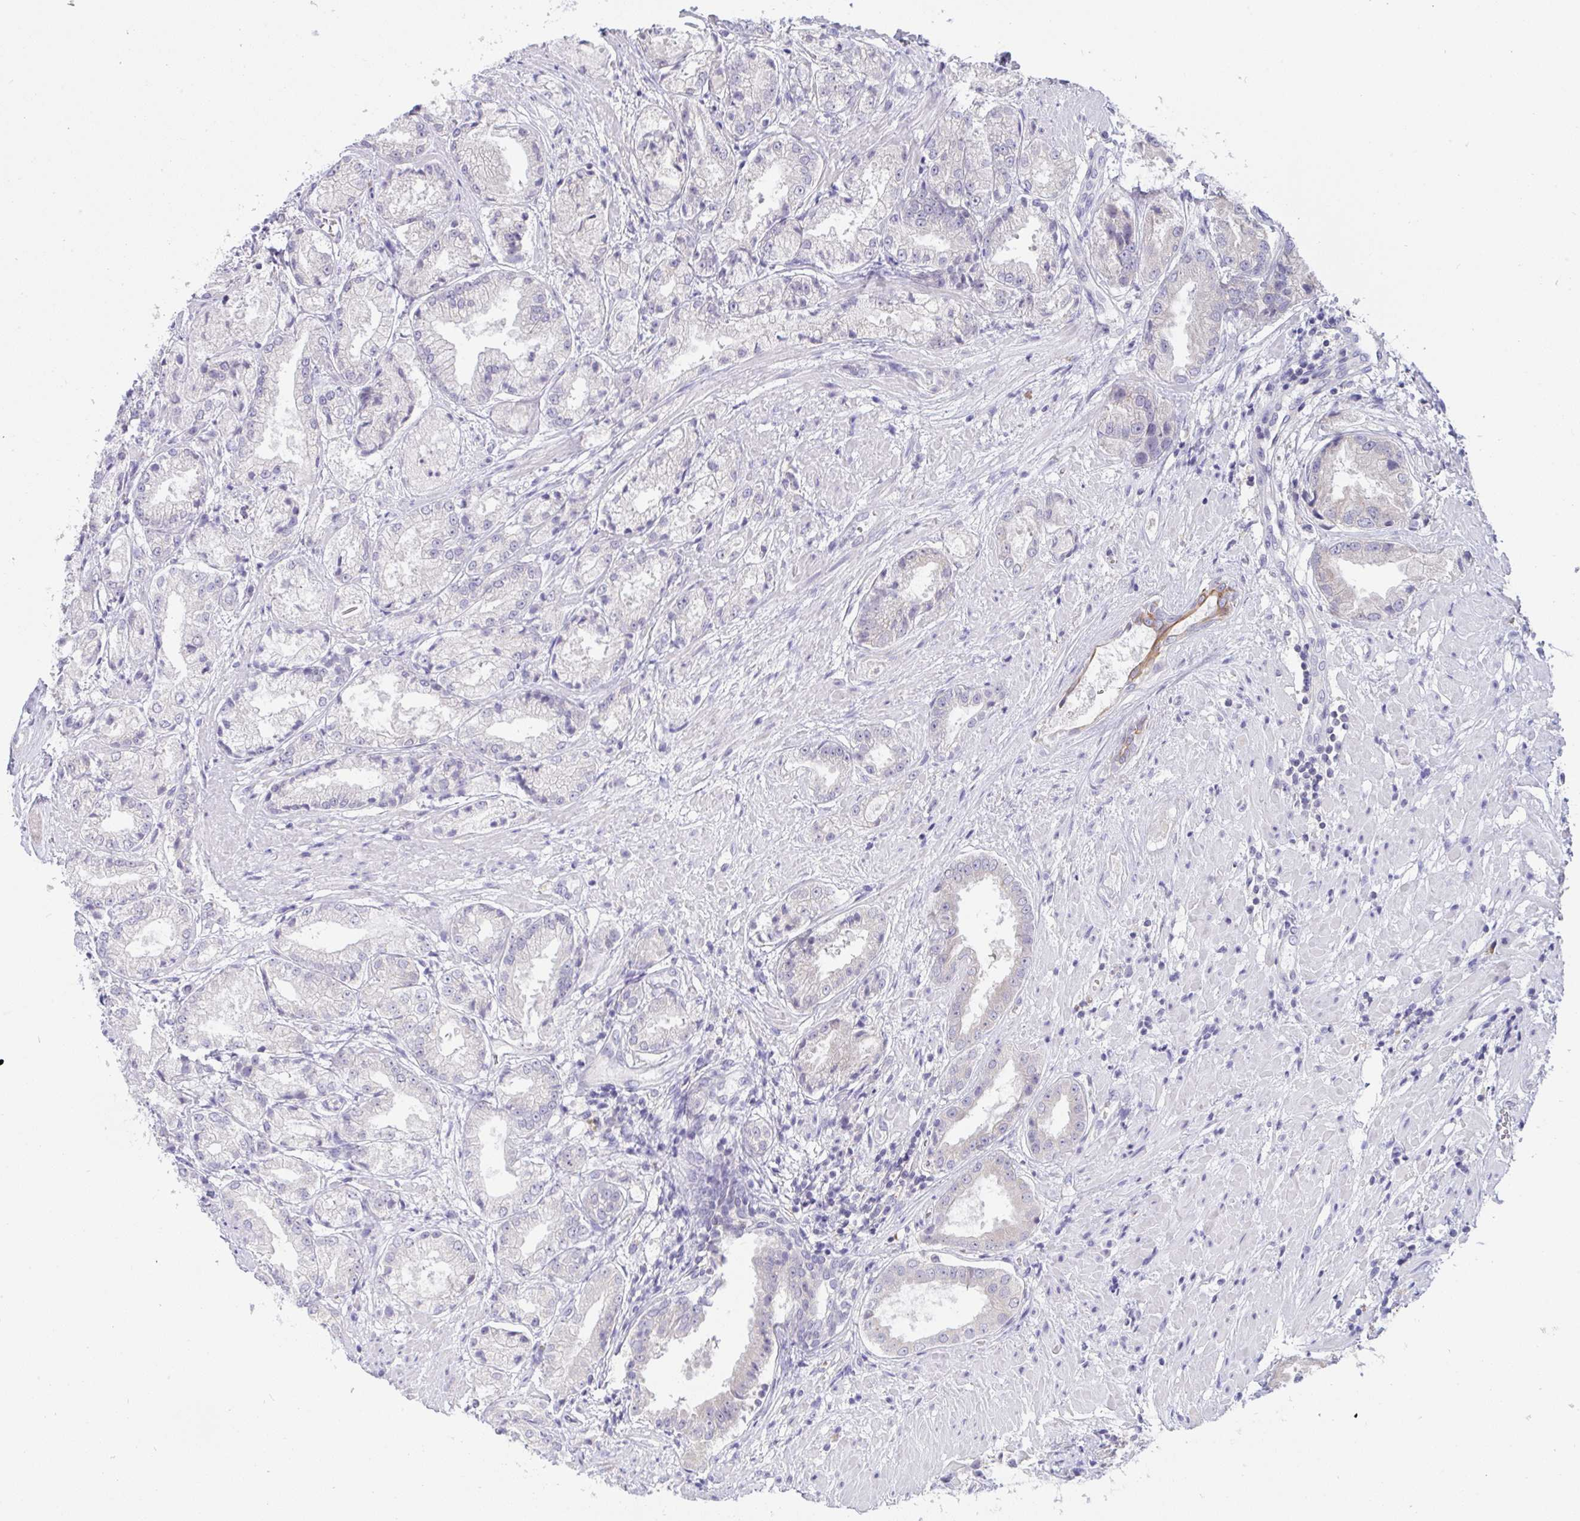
{"staining": {"intensity": "negative", "quantity": "none", "location": "none"}, "tissue": "prostate cancer", "cell_type": "Tumor cells", "image_type": "cancer", "snomed": [{"axis": "morphology", "description": "Adenocarcinoma, High grade"}, {"axis": "topography", "description": "Prostate"}], "caption": "A photomicrograph of adenocarcinoma (high-grade) (prostate) stained for a protein displays no brown staining in tumor cells.", "gene": "TMEM41A", "patient": {"sex": "male", "age": 61}}